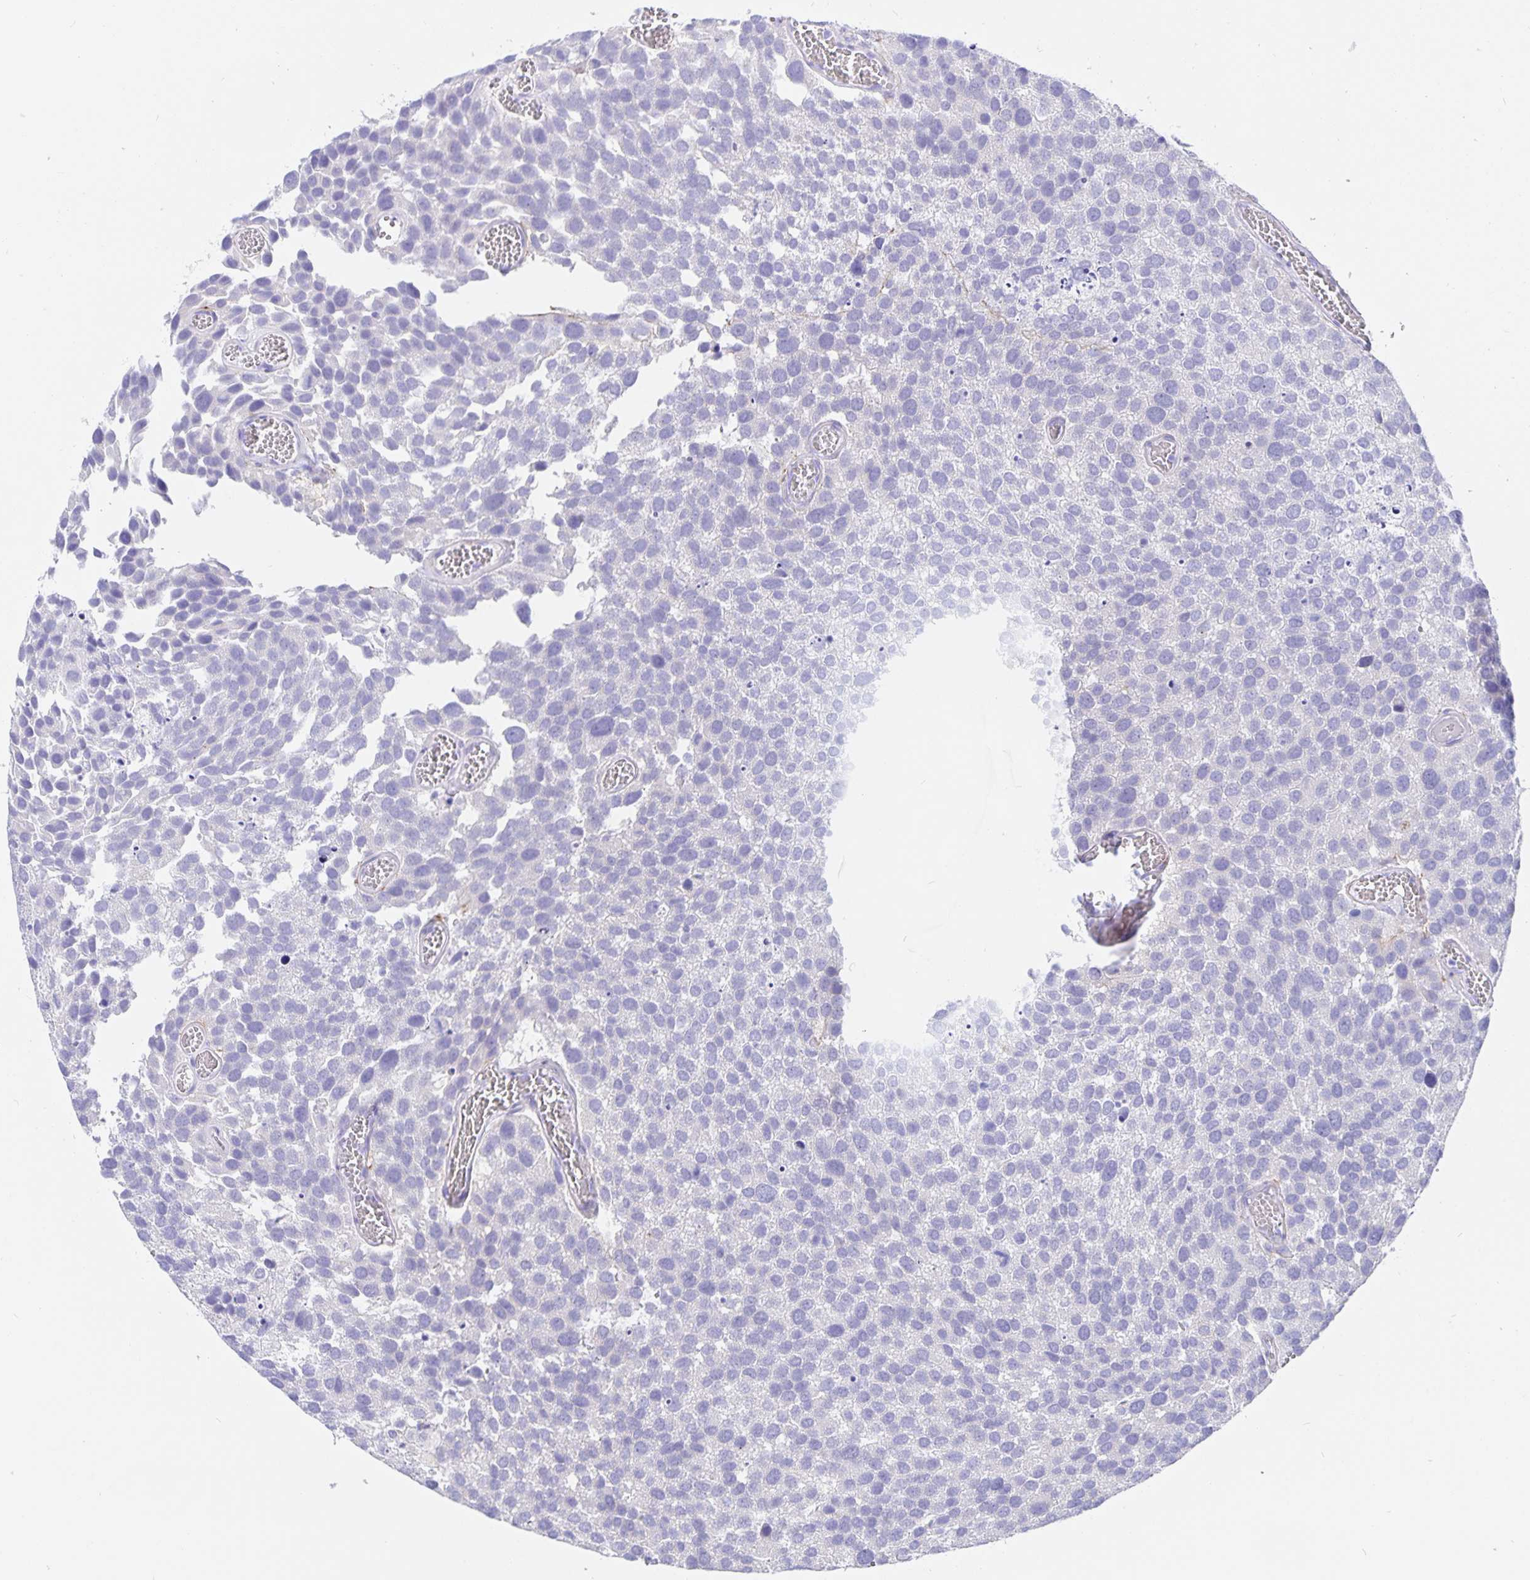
{"staining": {"intensity": "negative", "quantity": "none", "location": "none"}, "tissue": "urothelial cancer", "cell_type": "Tumor cells", "image_type": "cancer", "snomed": [{"axis": "morphology", "description": "Urothelial carcinoma, Low grade"}, {"axis": "topography", "description": "Urinary bladder"}], "caption": "Tumor cells show no significant protein positivity in low-grade urothelial carcinoma. The staining is performed using DAB (3,3'-diaminobenzidine) brown chromogen with nuclei counter-stained in using hematoxylin.", "gene": "ERMN", "patient": {"sex": "female", "age": 69}}